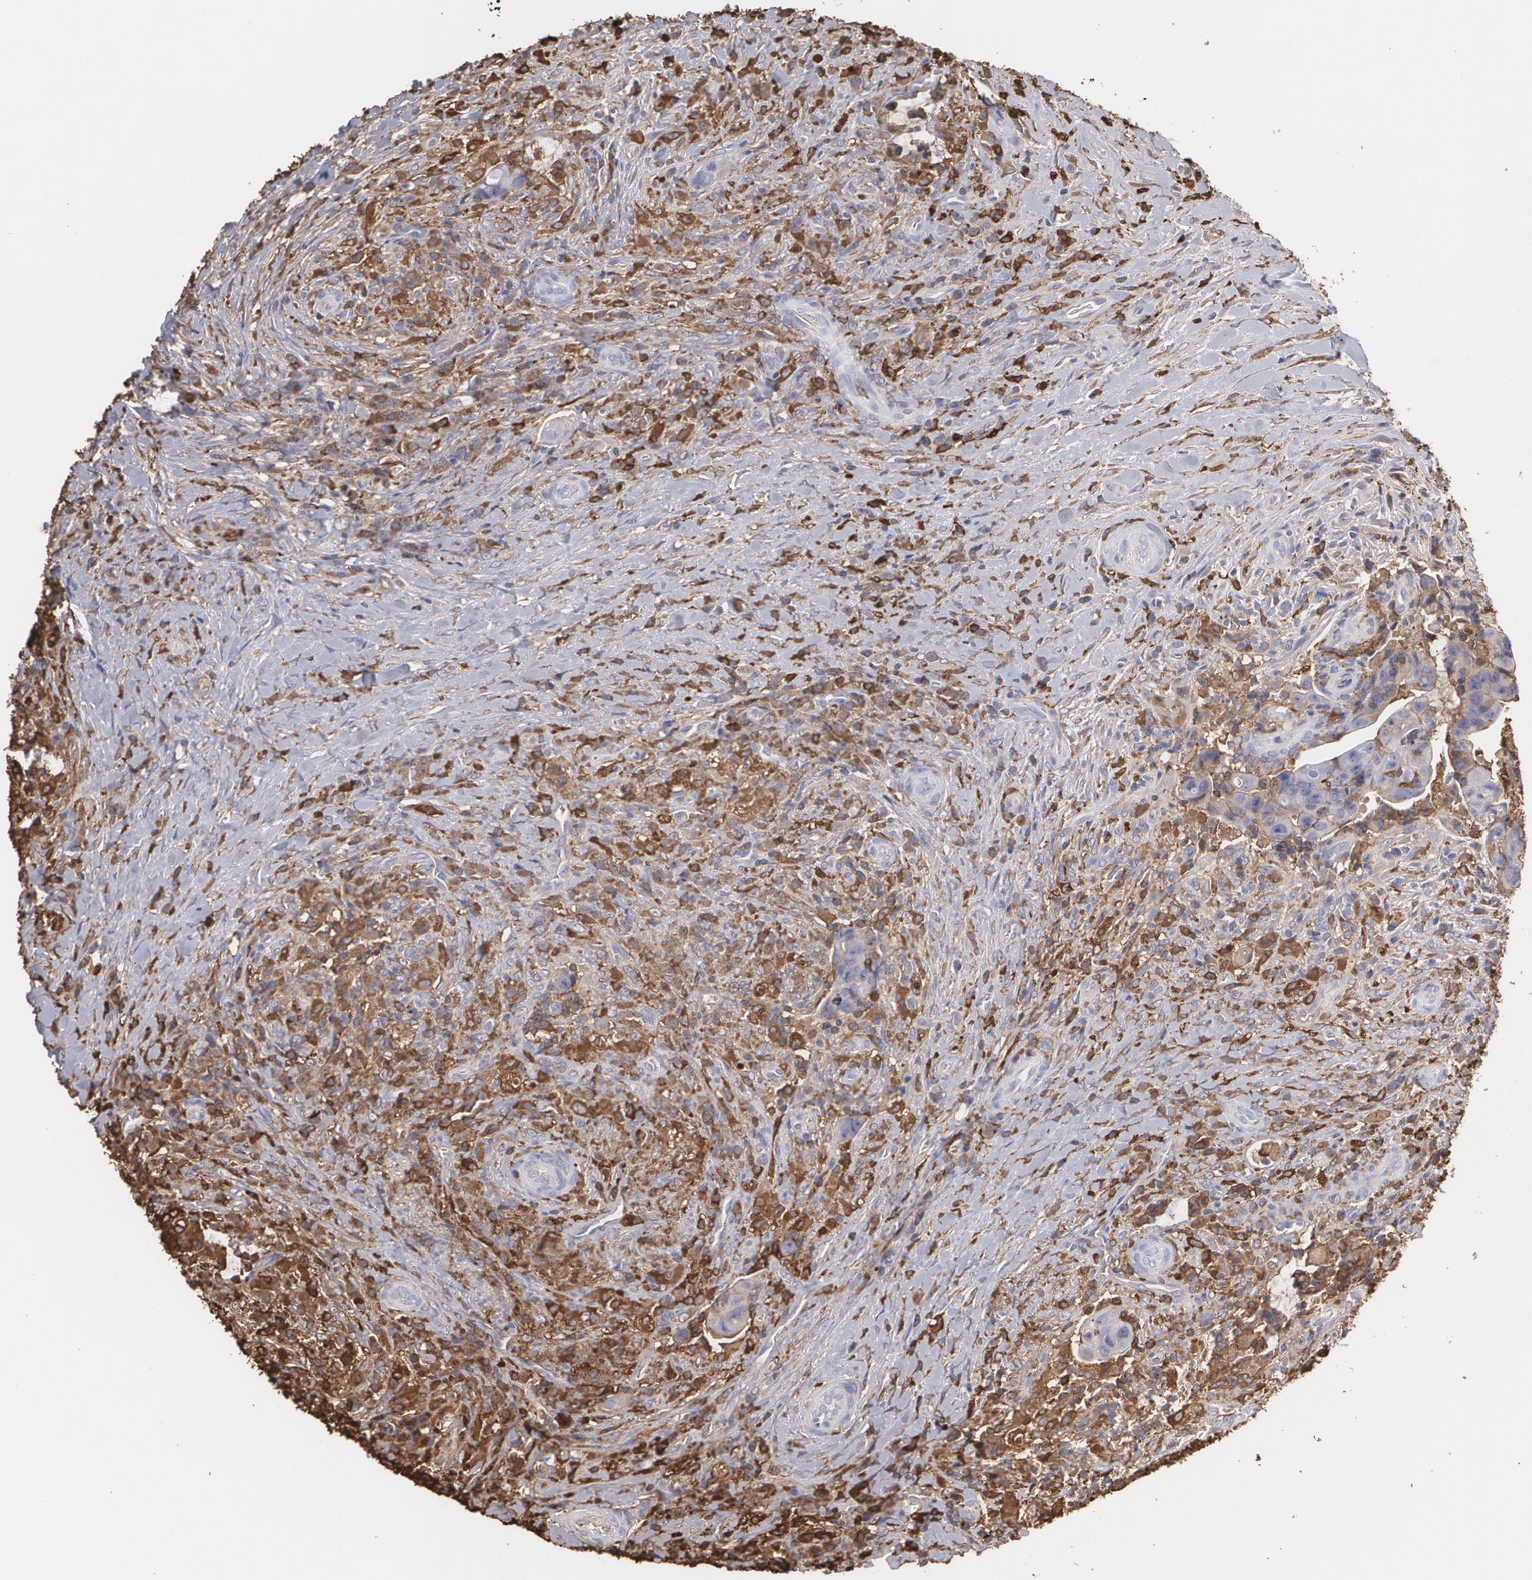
{"staining": {"intensity": "strong", "quantity": ">75%", "location": "cytoplasmic/membranous"}, "tissue": "colorectal cancer", "cell_type": "Tumor cells", "image_type": "cancer", "snomed": [{"axis": "morphology", "description": "Adenocarcinoma, NOS"}, {"axis": "topography", "description": "Rectum"}], "caption": "Protein analysis of colorectal cancer tissue reveals strong cytoplasmic/membranous expression in about >75% of tumor cells.", "gene": "ODC1", "patient": {"sex": "female", "age": 71}}